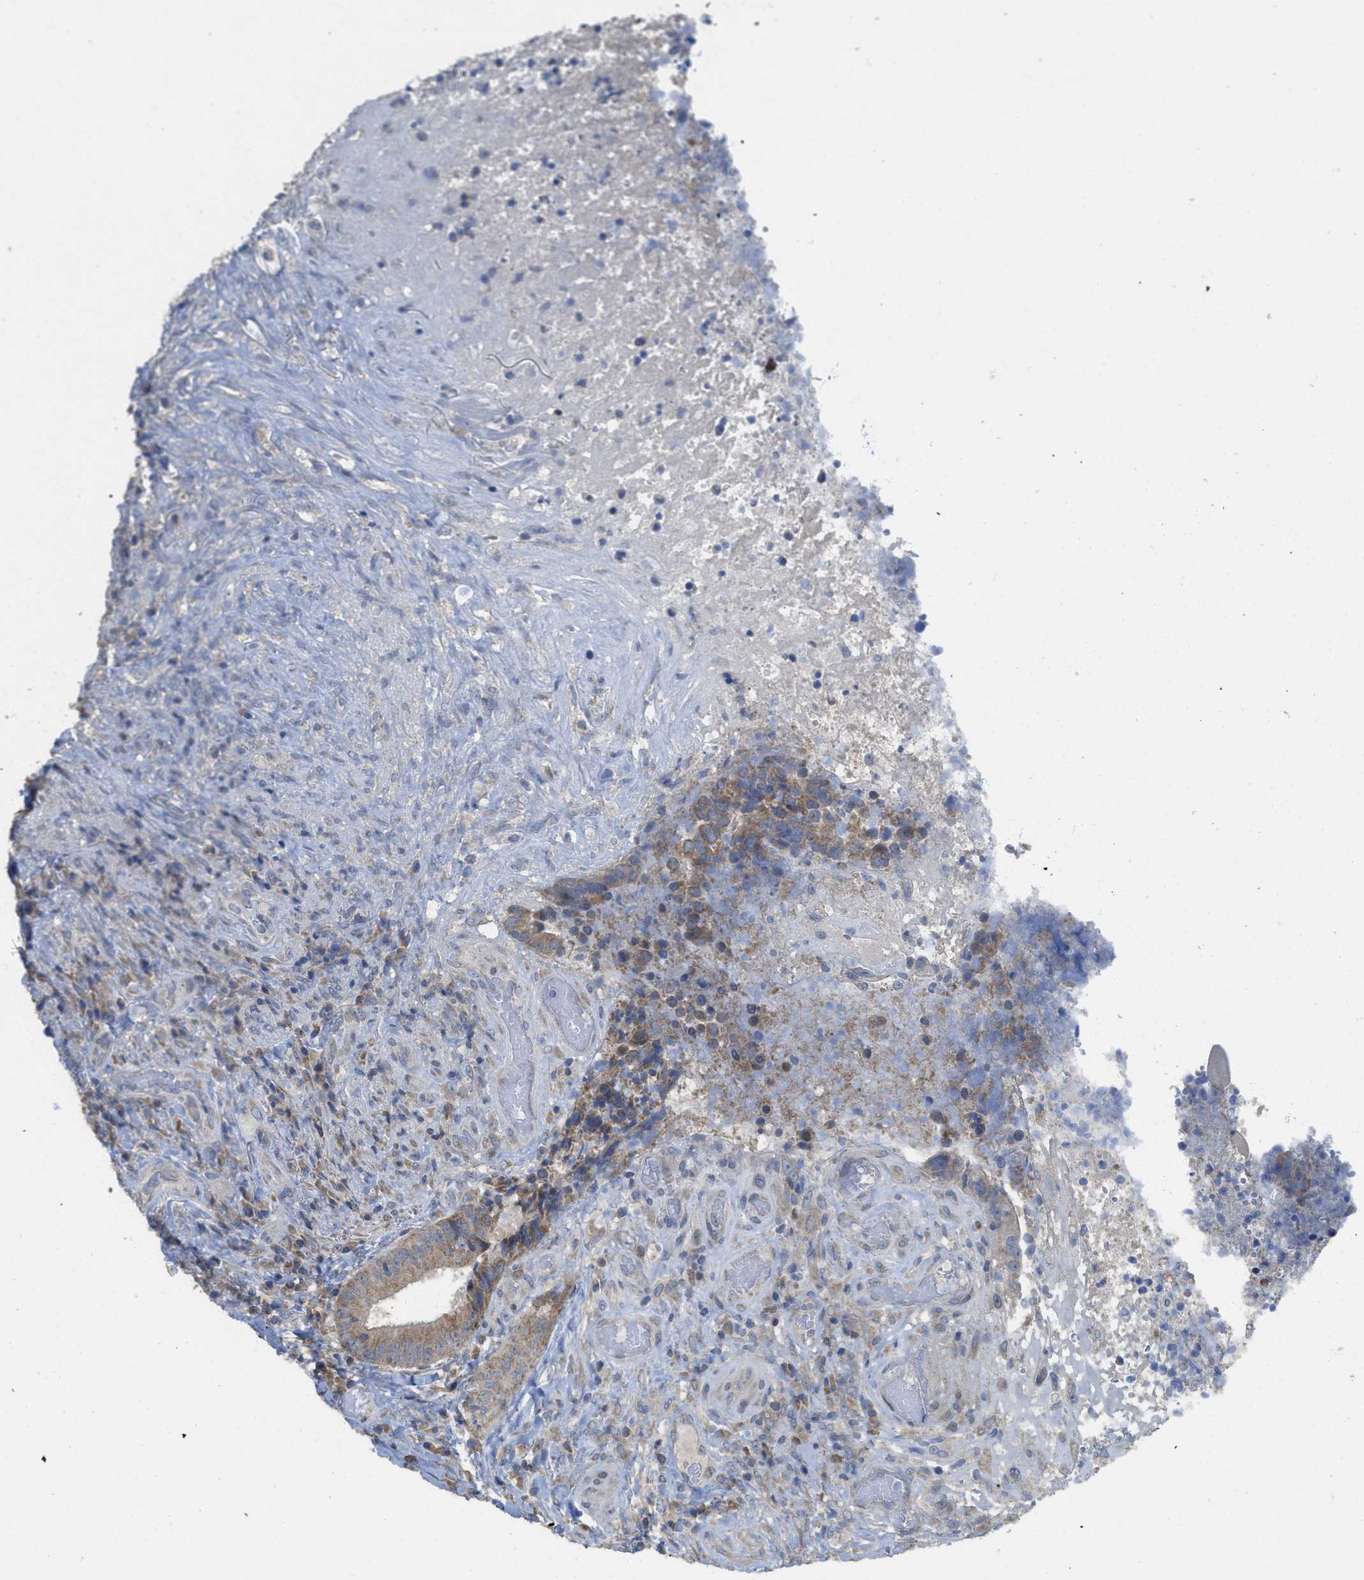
{"staining": {"intensity": "moderate", "quantity": ">75%", "location": "cytoplasmic/membranous"}, "tissue": "colorectal cancer", "cell_type": "Tumor cells", "image_type": "cancer", "snomed": [{"axis": "morphology", "description": "Adenocarcinoma, NOS"}, {"axis": "topography", "description": "Rectum"}], "caption": "A brown stain labels moderate cytoplasmic/membranous expression of a protein in colorectal cancer (adenocarcinoma) tumor cells.", "gene": "SFXN2", "patient": {"sex": "male", "age": 72}}